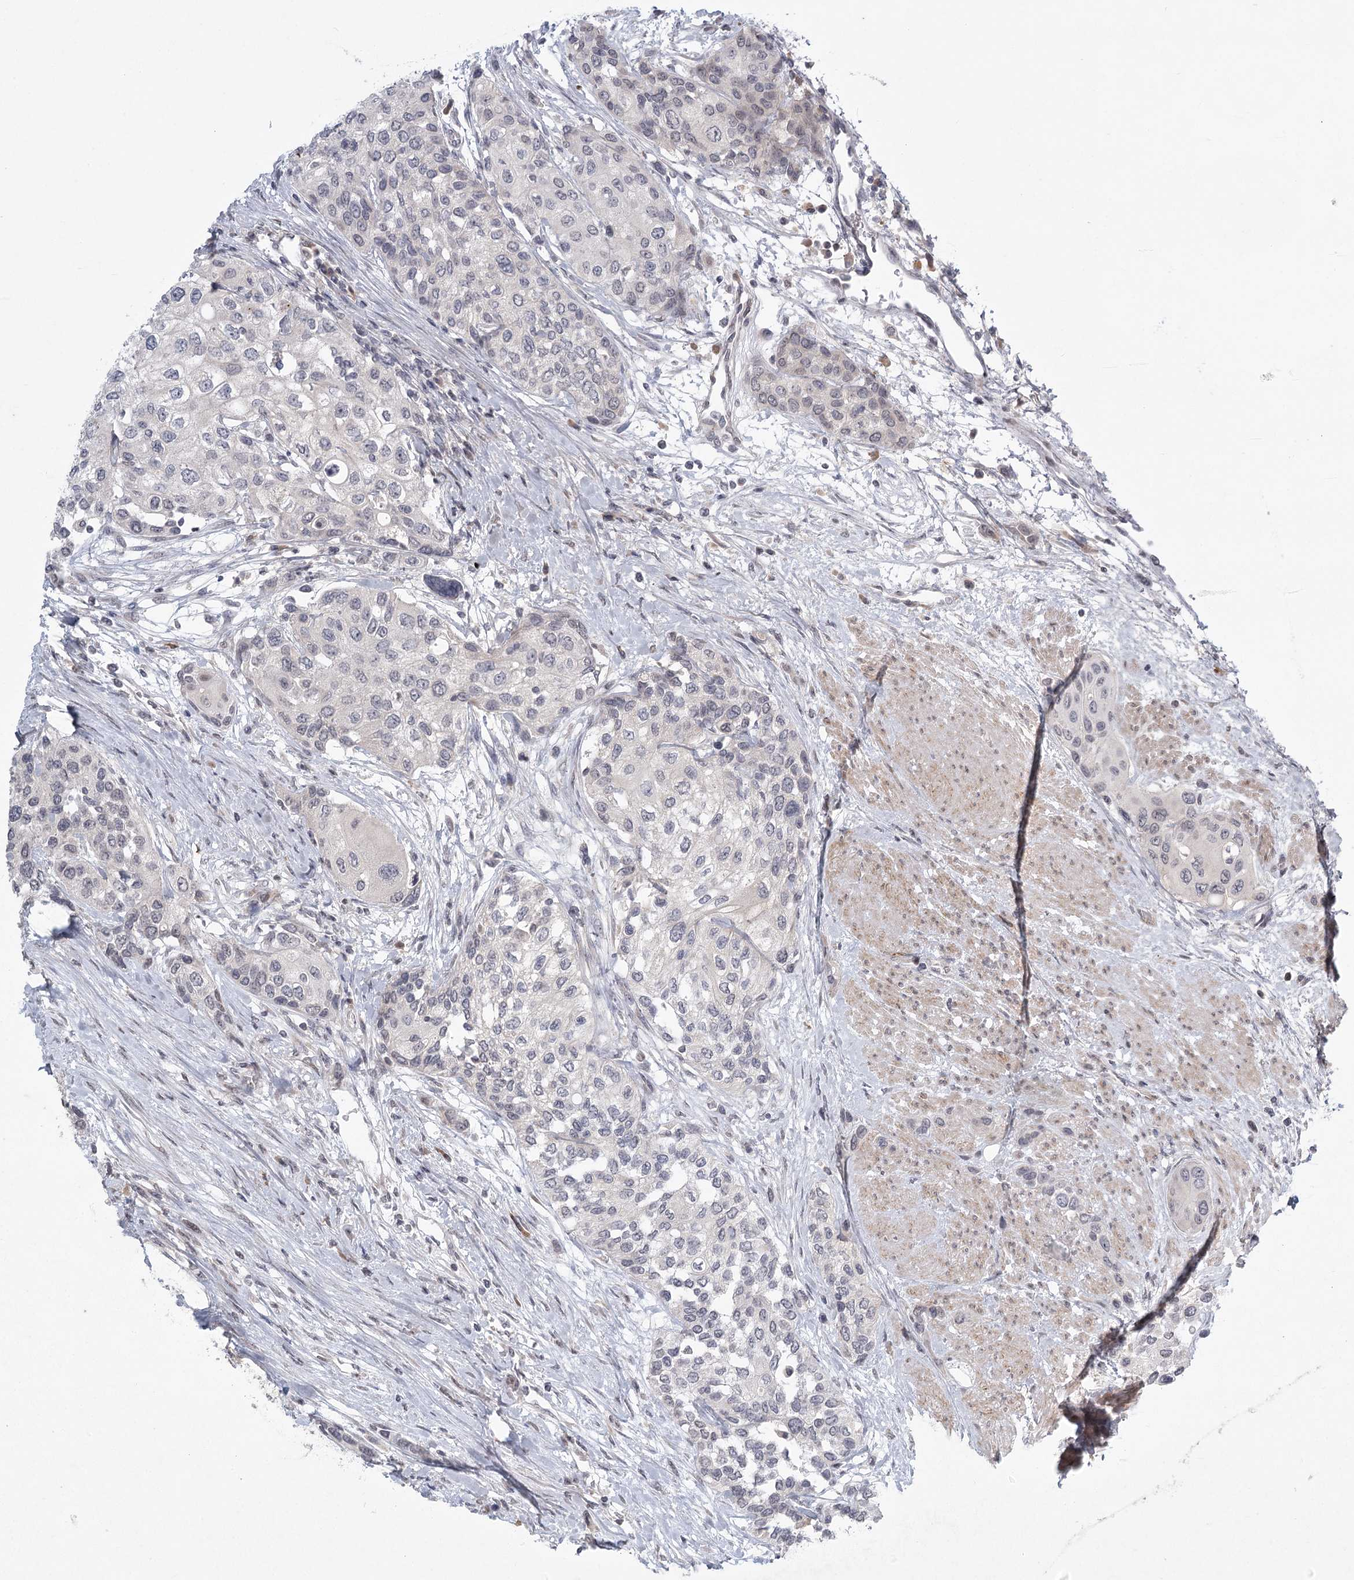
{"staining": {"intensity": "negative", "quantity": "none", "location": "none"}, "tissue": "urothelial cancer", "cell_type": "Tumor cells", "image_type": "cancer", "snomed": [{"axis": "morphology", "description": "Normal tissue, NOS"}, {"axis": "morphology", "description": "Urothelial carcinoma, High grade"}, {"axis": "topography", "description": "Vascular tissue"}, {"axis": "topography", "description": "Urinary bladder"}], "caption": "Immunohistochemistry (IHC) micrograph of urothelial carcinoma (high-grade) stained for a protein (brown), which displays no staining in tumor cells. (Stains: DAB (3,3'-diaminobenzidine) immunohistochemistry with hematoxylin counter stain, Microscopy: brightfield microscopy at high magnification).", "gene": "MEPE", "patient": {"sex": "female", "age": 56}}